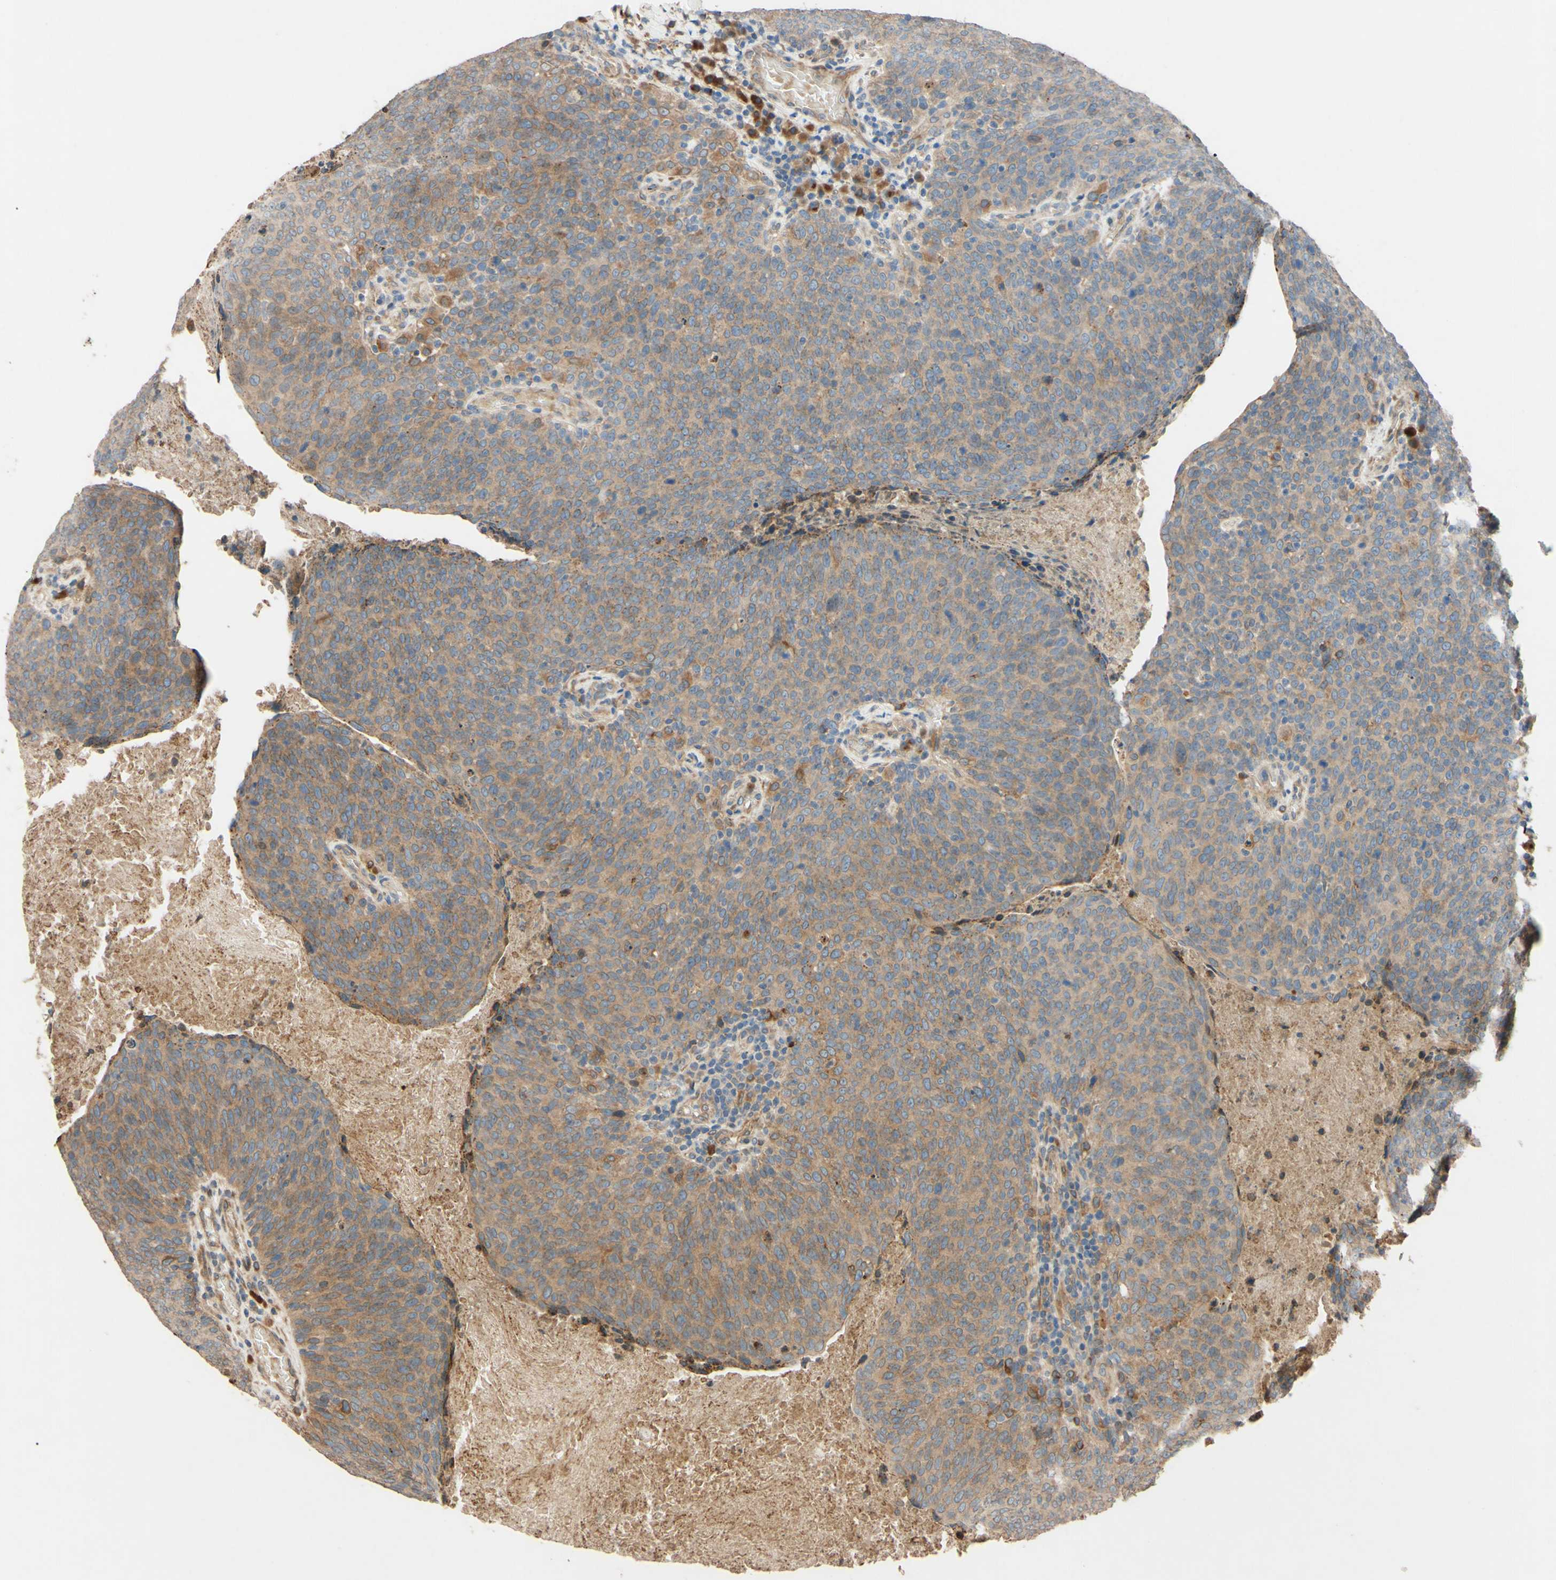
{"staining": {"intensity": "weak", "quantity": ">75%", "location": "cytoplasmic/membranous,nuclear"}, "tissue": "head and neck cancer", "cell_type": "Tumor cells", "image_type": "cancer", "snomed": [{"axis": "morphology", "description": "Squamous cell carcinoma, NOS"}, {"axis": "morphology", "description": "Squamous cell carcinoma, metastatic, NOS"}, {"axis": "topography", "description": "Lymph node"}, {"axis": "topography", "description": "Head-Neck"}], "caption": "Head and neck cancer was stained to show a protein in brown. There is low levels of weak cytoplasmic/membranous and nuclear staining in about >75% of tumor cells.", "gene": "PTPRU", "patient": {"sex": "male", "age": 62}}